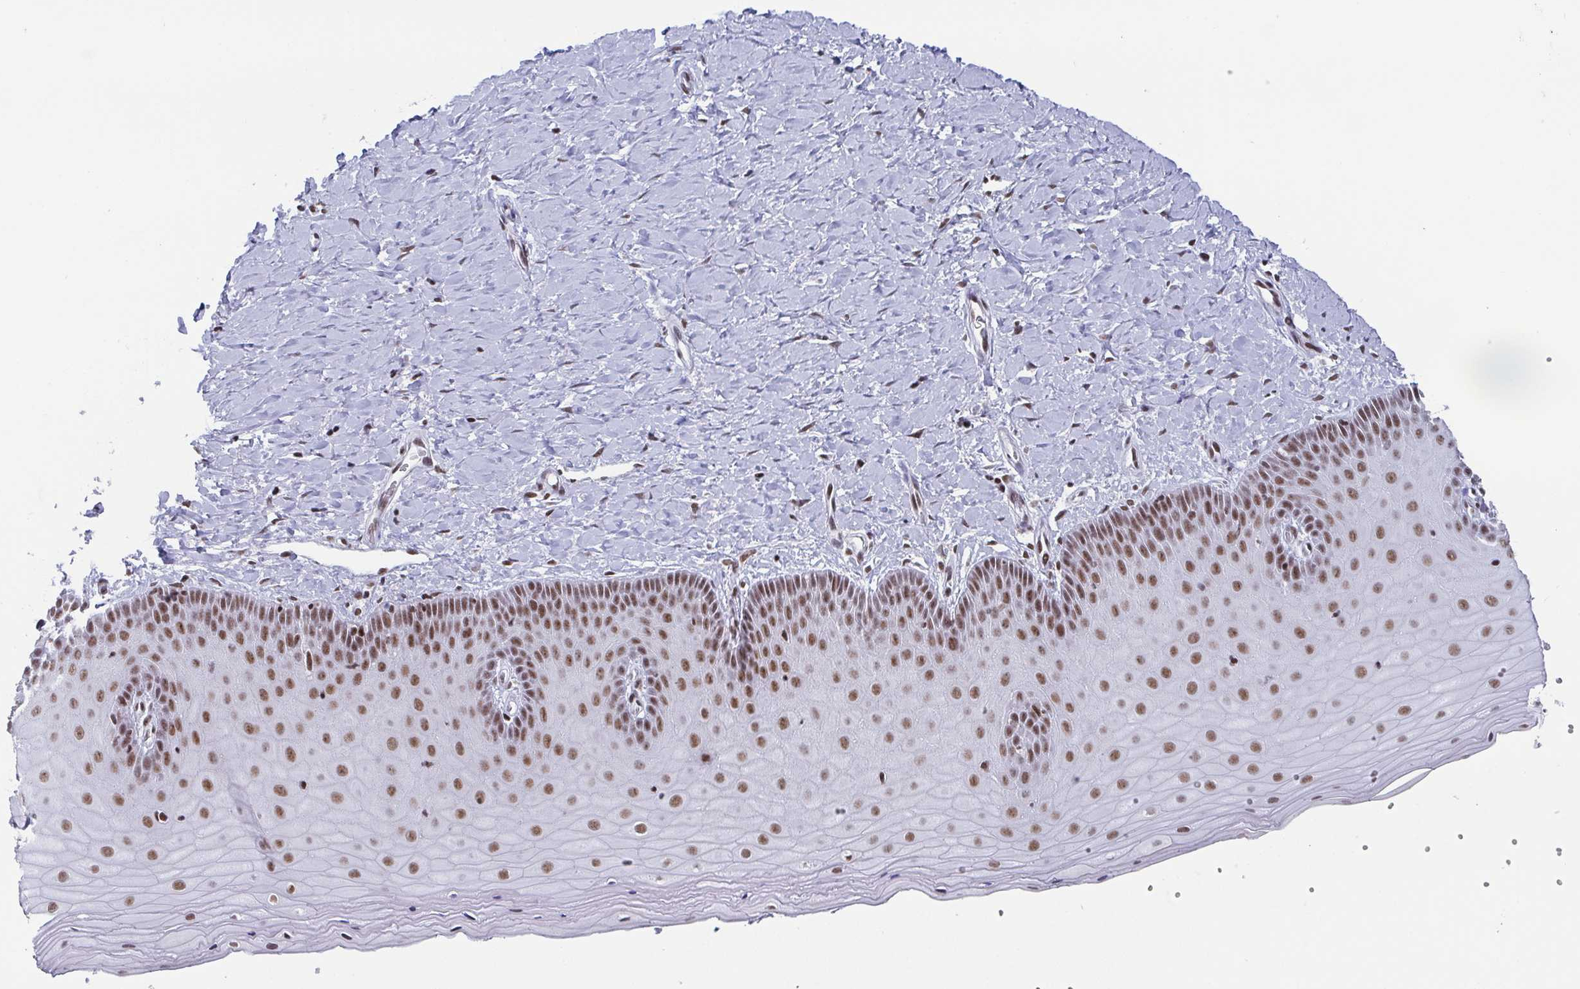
{"staining": {"intensity": "moderate", "quantity": ">75%", "location": "nuclear"}, "tissue": "cervix", "cell_type": "Glandular cells", "image_type": "normal", "snomed": [{"axis": "morphology", "description": "Normal tissue, NOS"}, {"axis": "topography", "description": "Cervix"}], "caption": "DAB immunohistochemical staining of unremarkable human cervix shows moderate nuclear protein staining in about >75% of glandular cells.", "gene": "CTCF", "patient": {"sex": "female", "age": 37}}